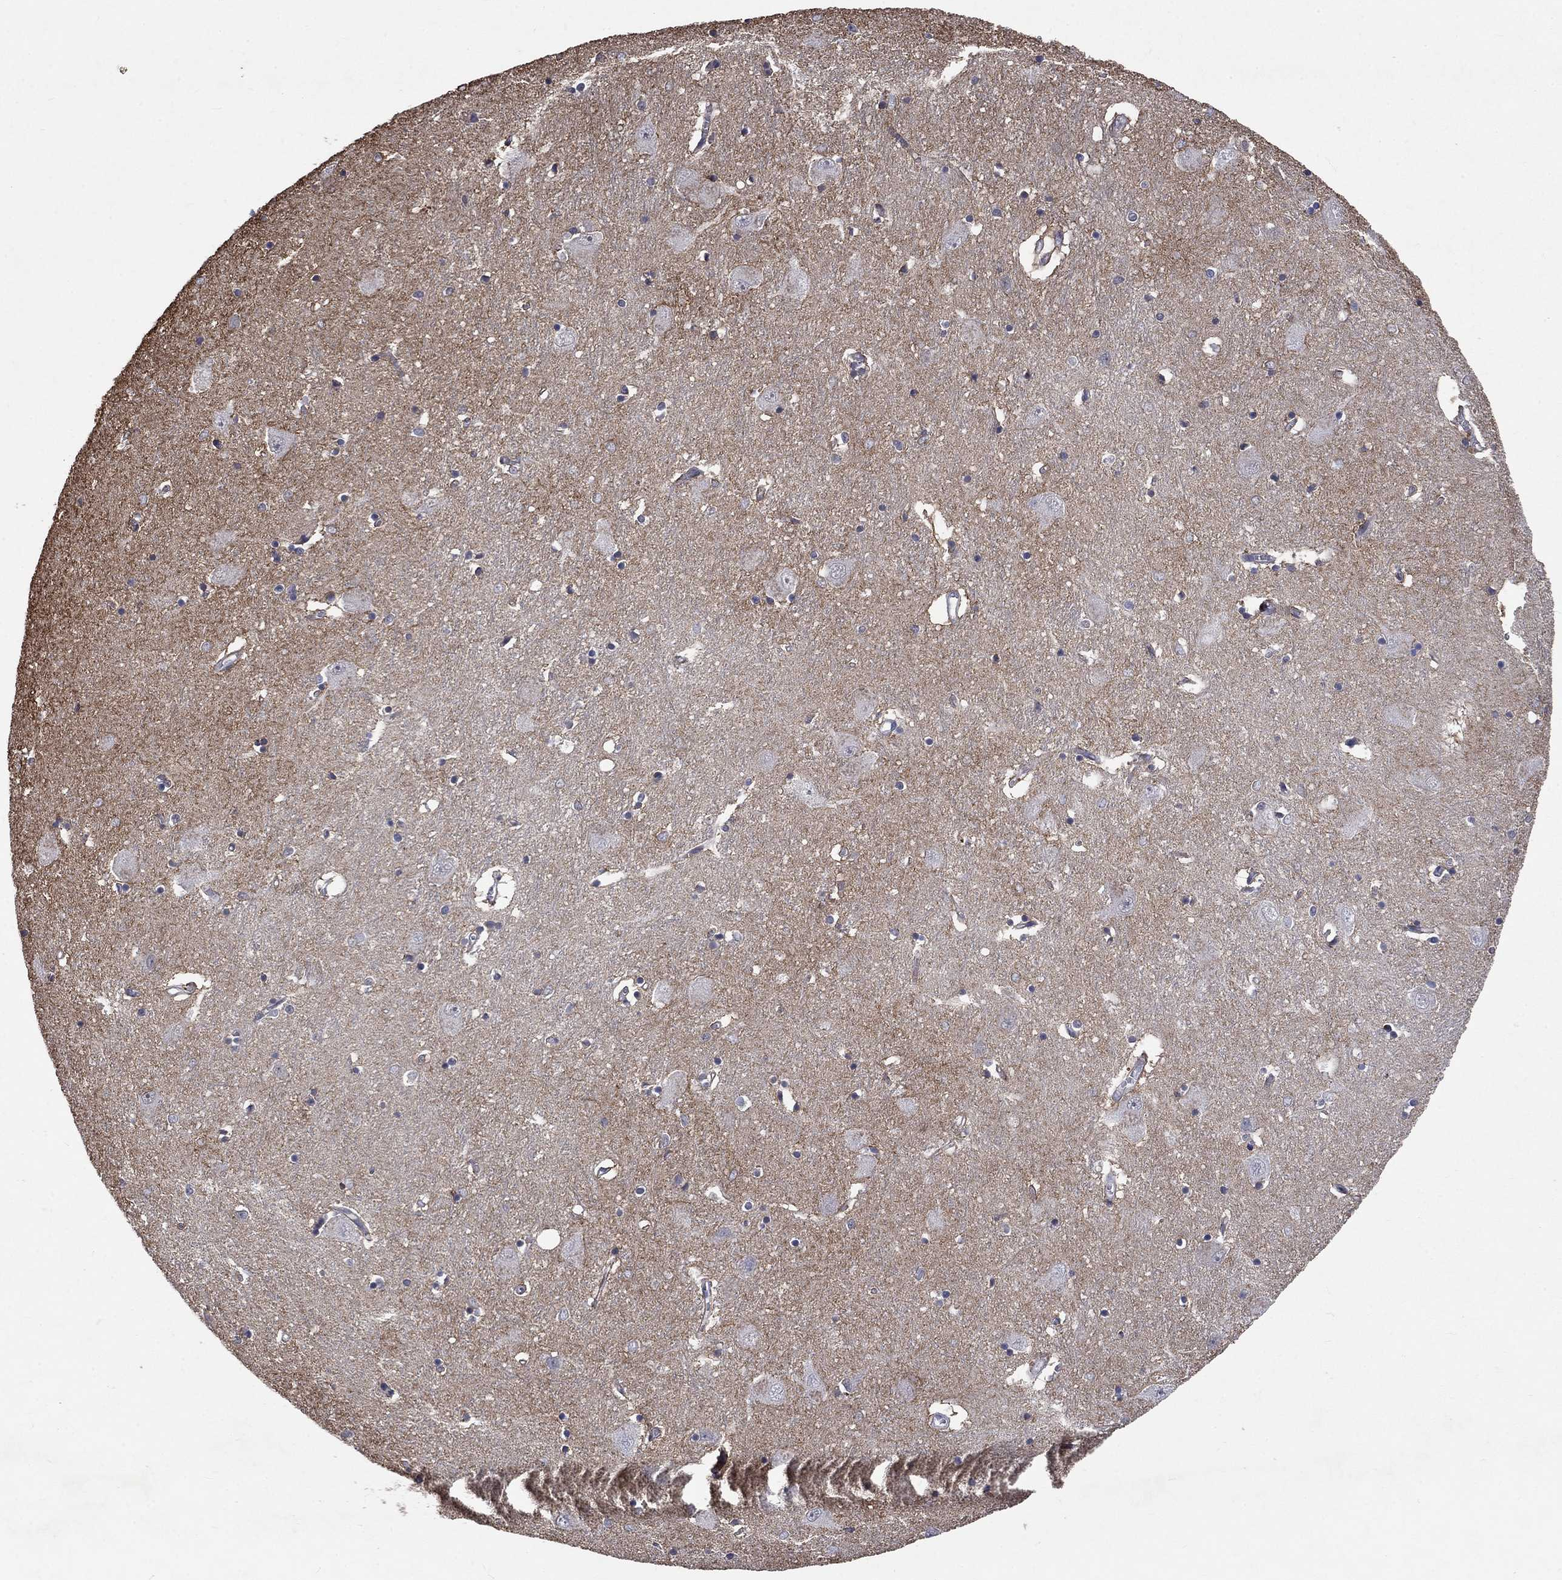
{"staining": {"intensity": "negative", "quantity": "none", "location": "none"}, "tissue": "caudate", "cell_type": "Glial cells", "image_type": "normal", "snomed": [{"axis": "morphology", "description": "Normal tissue, NOS"}, {"axis": "topography", "description": "Lateral ventricle wall"}], "caption": "A high-resolution histopathology image shows immunohistochemistry staining of unremarkable caudate, which shows no significant expression in glial cells.", "gene": "CHST5", "patient": {"sex": "male", "age": 54}}